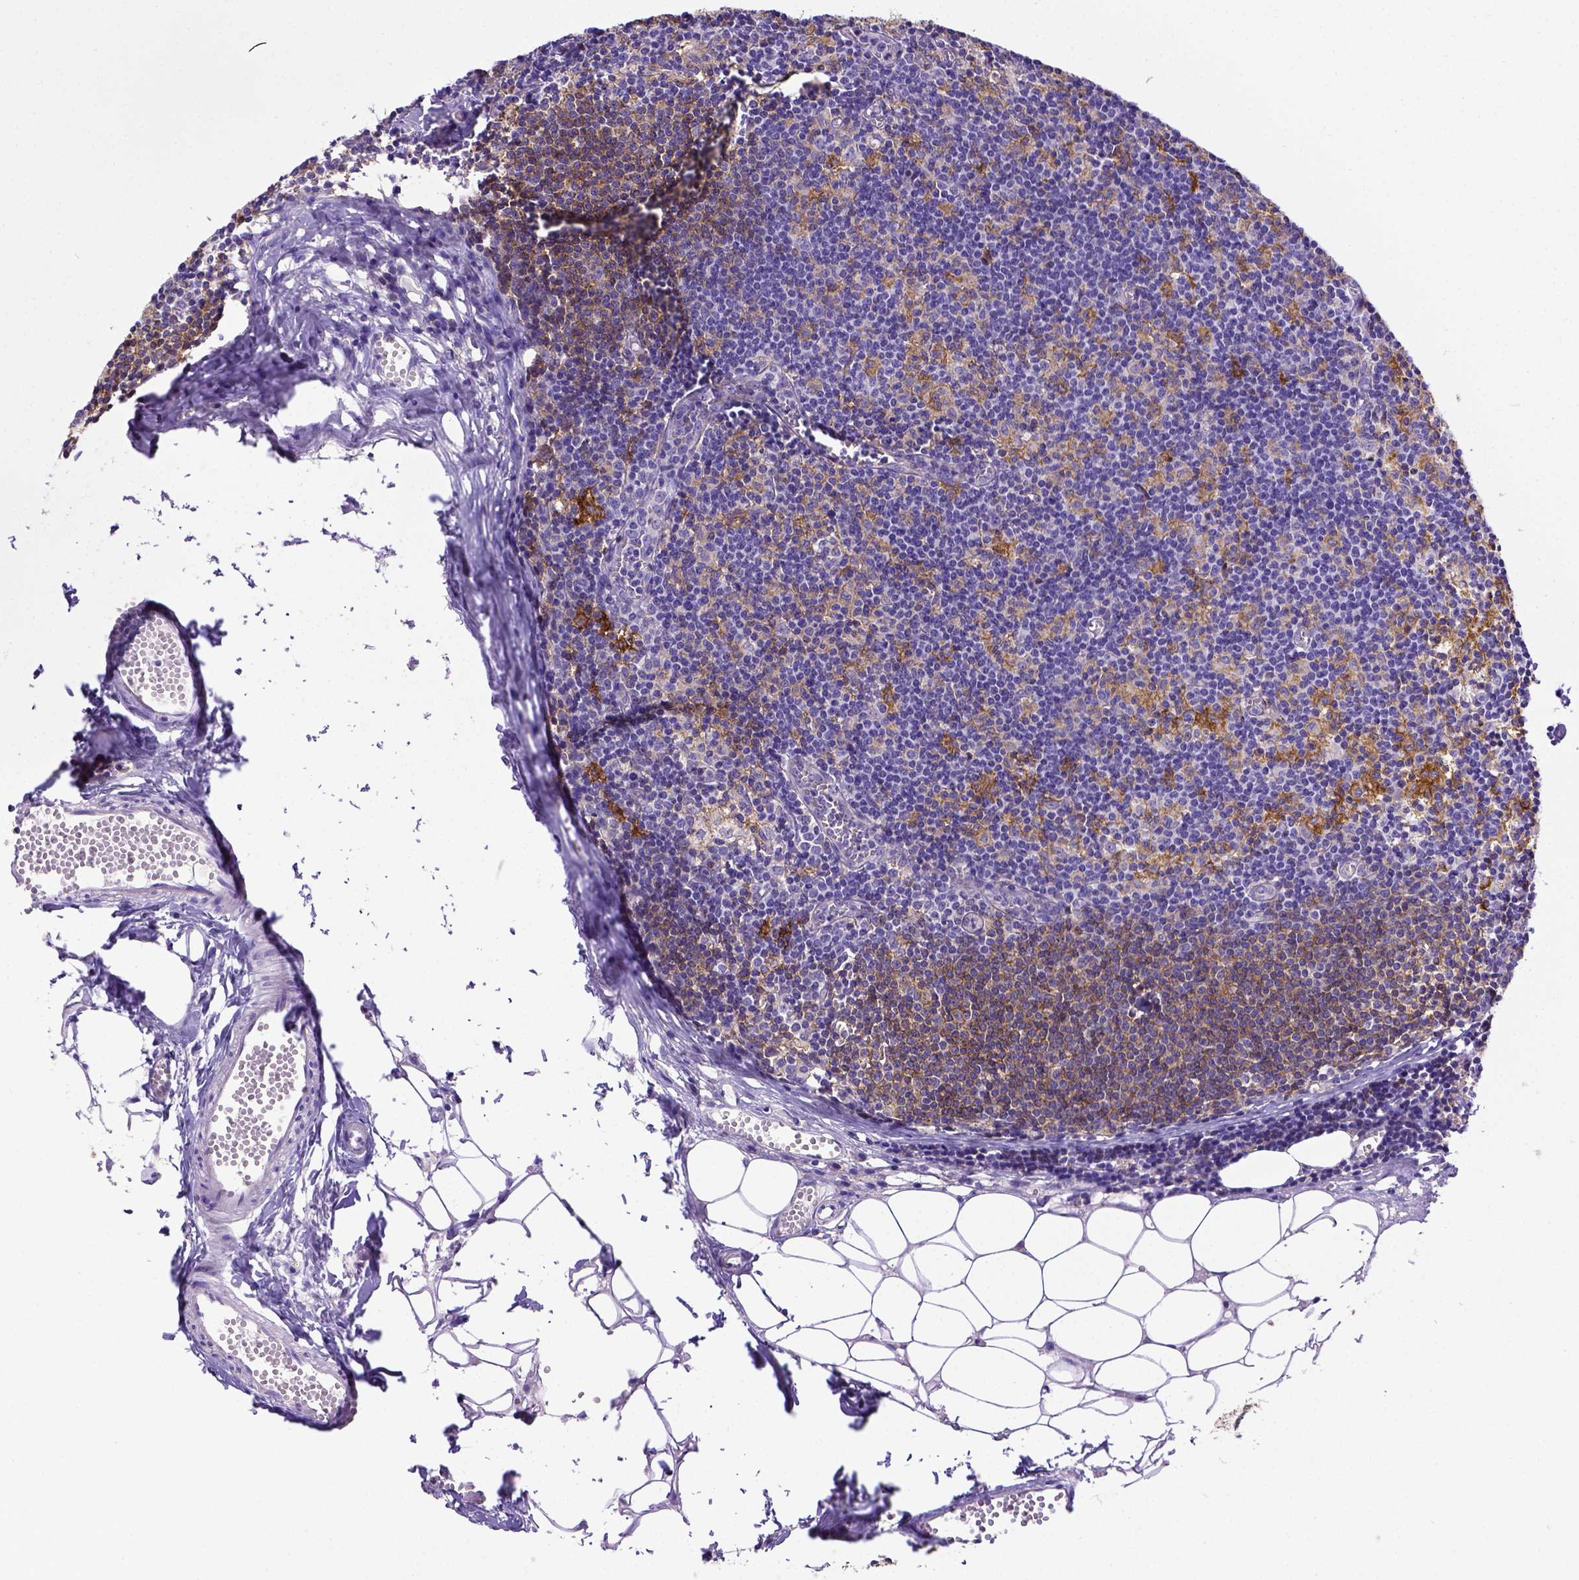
{"staining": {"intensity": "strong", "quantity": "25%-75%", "location": "cytoplasmic/membranous"}, "tissue": "lymph node", "cell_type": "Germinal center cells", "image_type": "normal", "snomed": [{"axis": "morphology", "description": "Normal tissue, NOS"}, {"axis": "topography", "description": "Lymph node"}], "caption": "DAB immunohistochemical staining of unremarkable human lymph node reveals strong cytoplasmic/membranous protein expression in approximately 25%-75% of germinal center cells. (DAB IHC, brown staining for protein, blue staining for nuclei).", "gene": "CD40", "patient": {"sex": "female", "age": 52}}